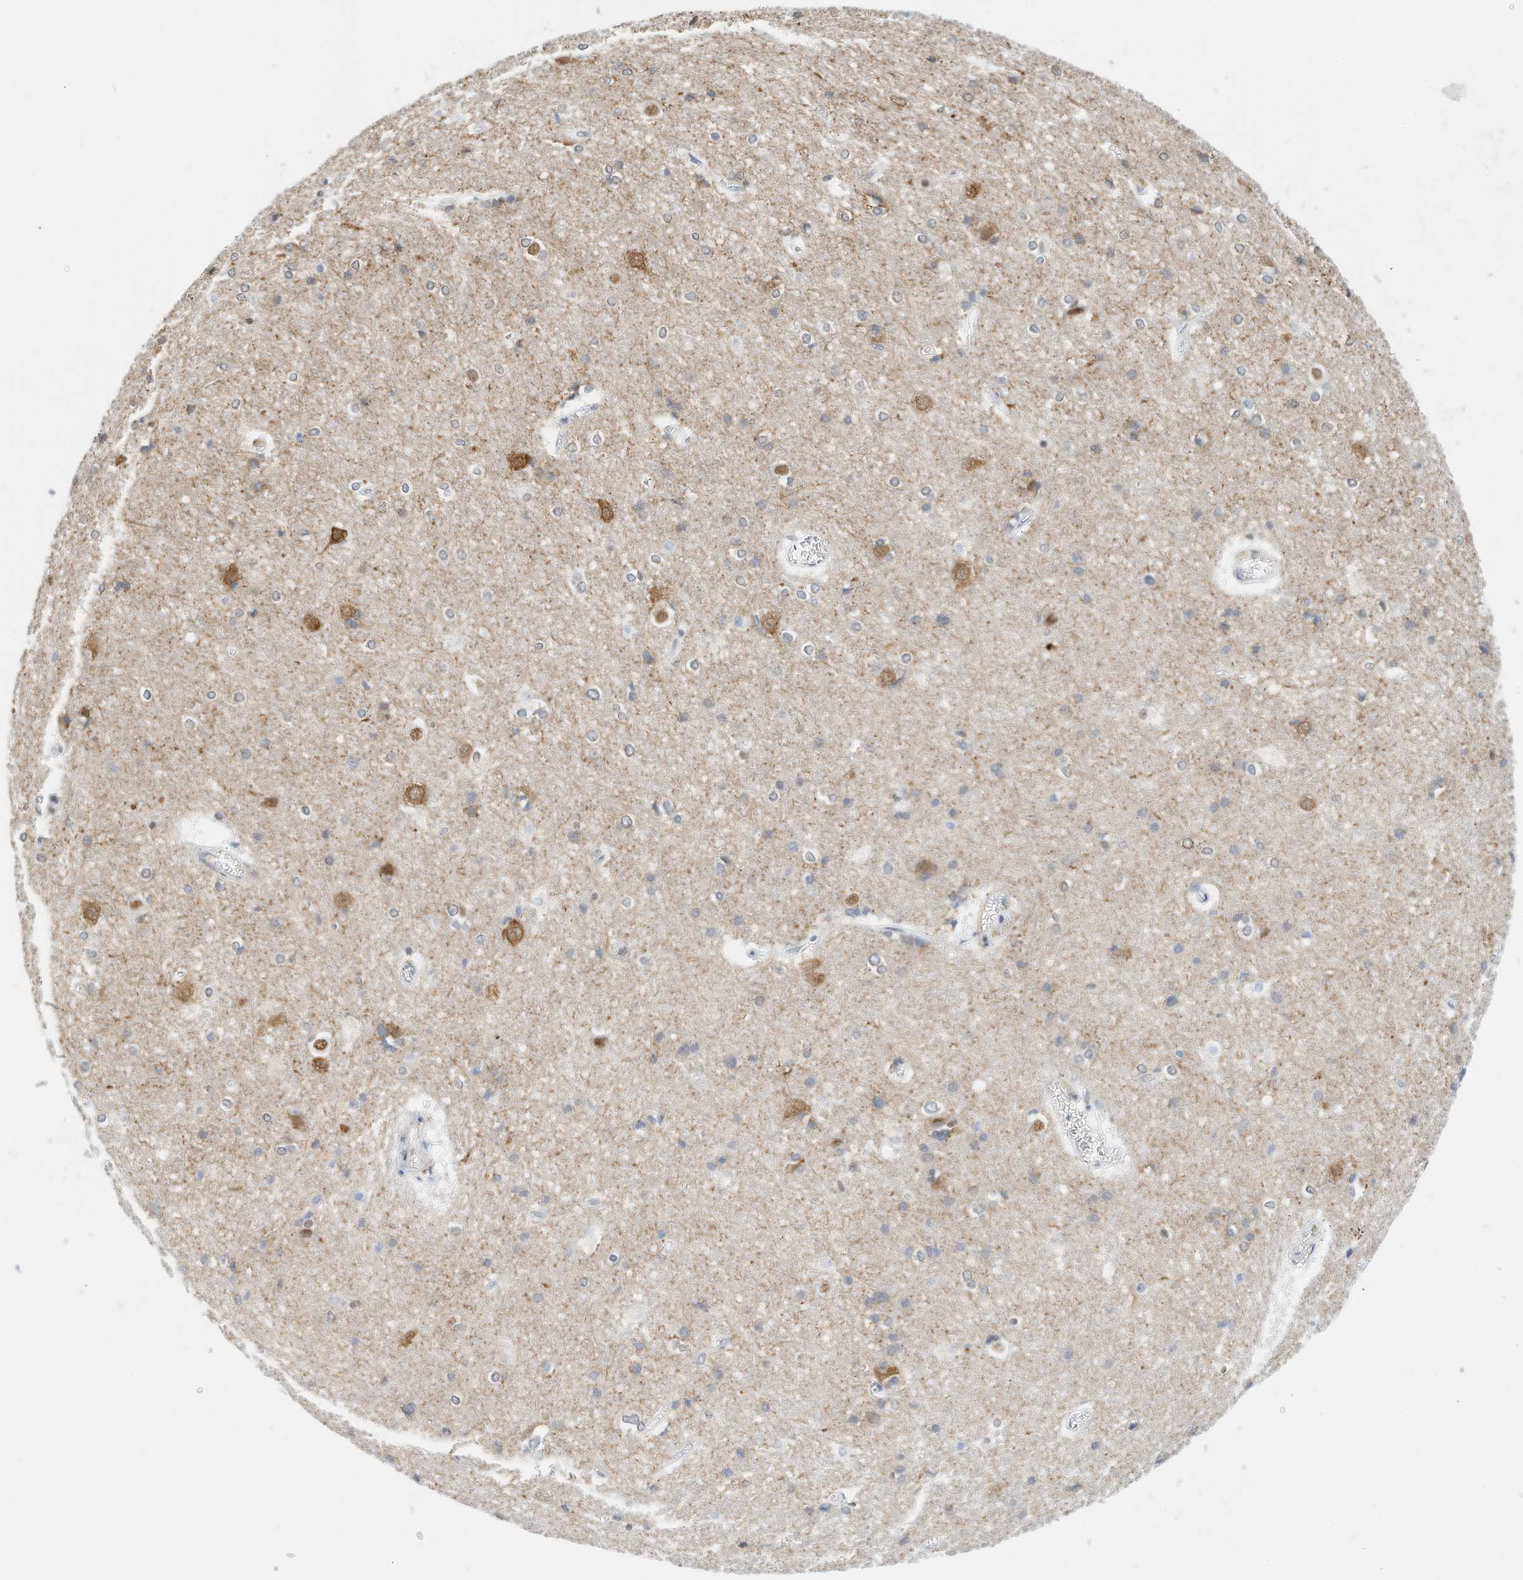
{"staining": {"intensity": "negative", "quantity": "none", "location": "none"}, "tissue": "cerebral cortex", "cell_type": "Endothelial cells", "image_type": "normal", "snomed": [{"axis": "morphology", "description": "Normal tissue, NOS"}, {"axis": "topography", "description": "Cerebral cortex"}], "caption": "This is a histopathology image of immunohistochemistry staining of normal cerebral cortex, which shows no expression in endothelial cells.", "gene": "ARHGAP28", "patient": {"sex": "male", "age": 54}}